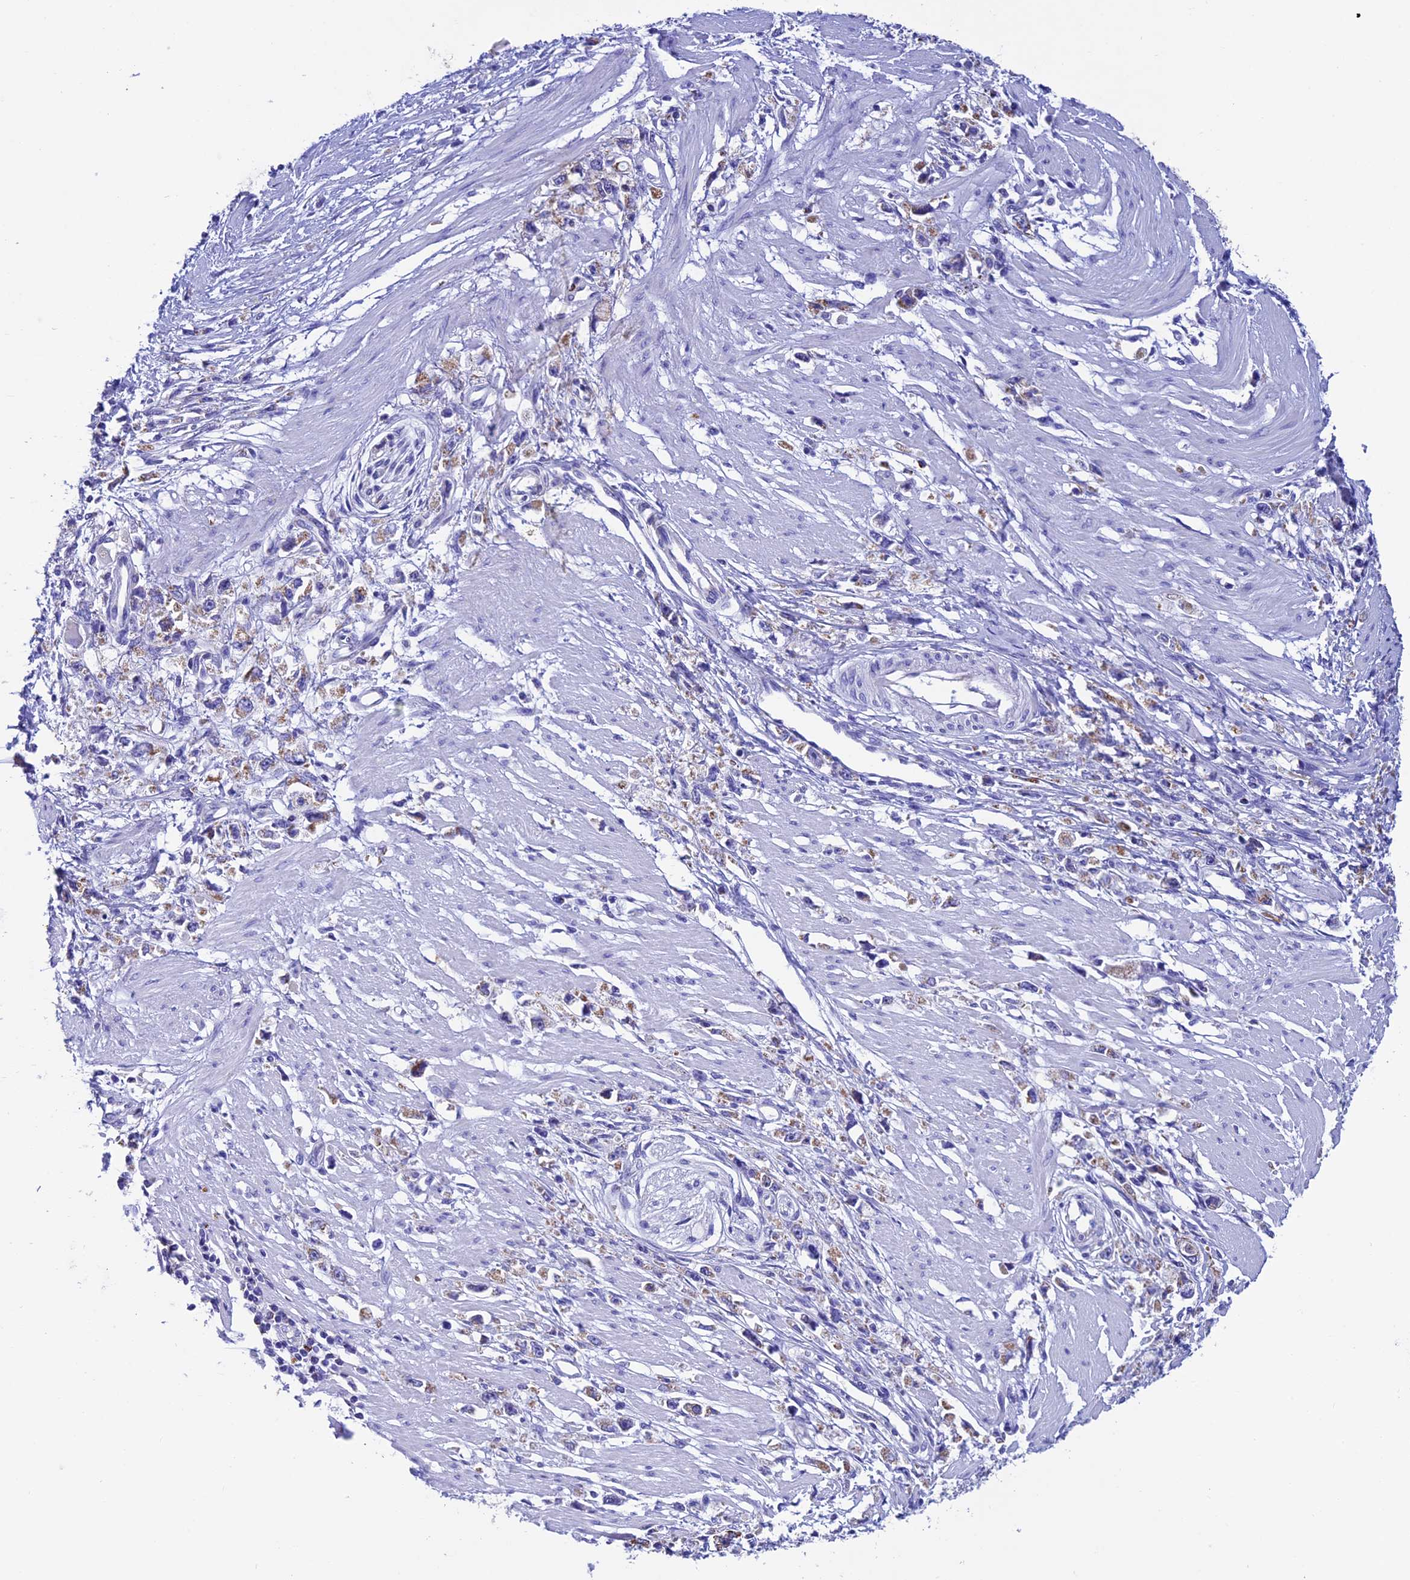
{"staining": {"intensity": "weak", "quantity": "<25%", "location": "cytoplasmic/membranous"}, "tissue": "stomach cancer", "cell_type": "Tumor cells", "image_type": "cancer", "snomed": [{"axis": "morphology", "description": "Adenocarcinoma, NOS"}, {"axis": "topography", "description": "Stomach"}], "caption": "Stomach cancer (adenocarcinoma) was stained to show a protein in brown. There is no significant staining in tumor cells.", "gene": "SLC8B1", "patient": {"sex": "female", "age": 59}}